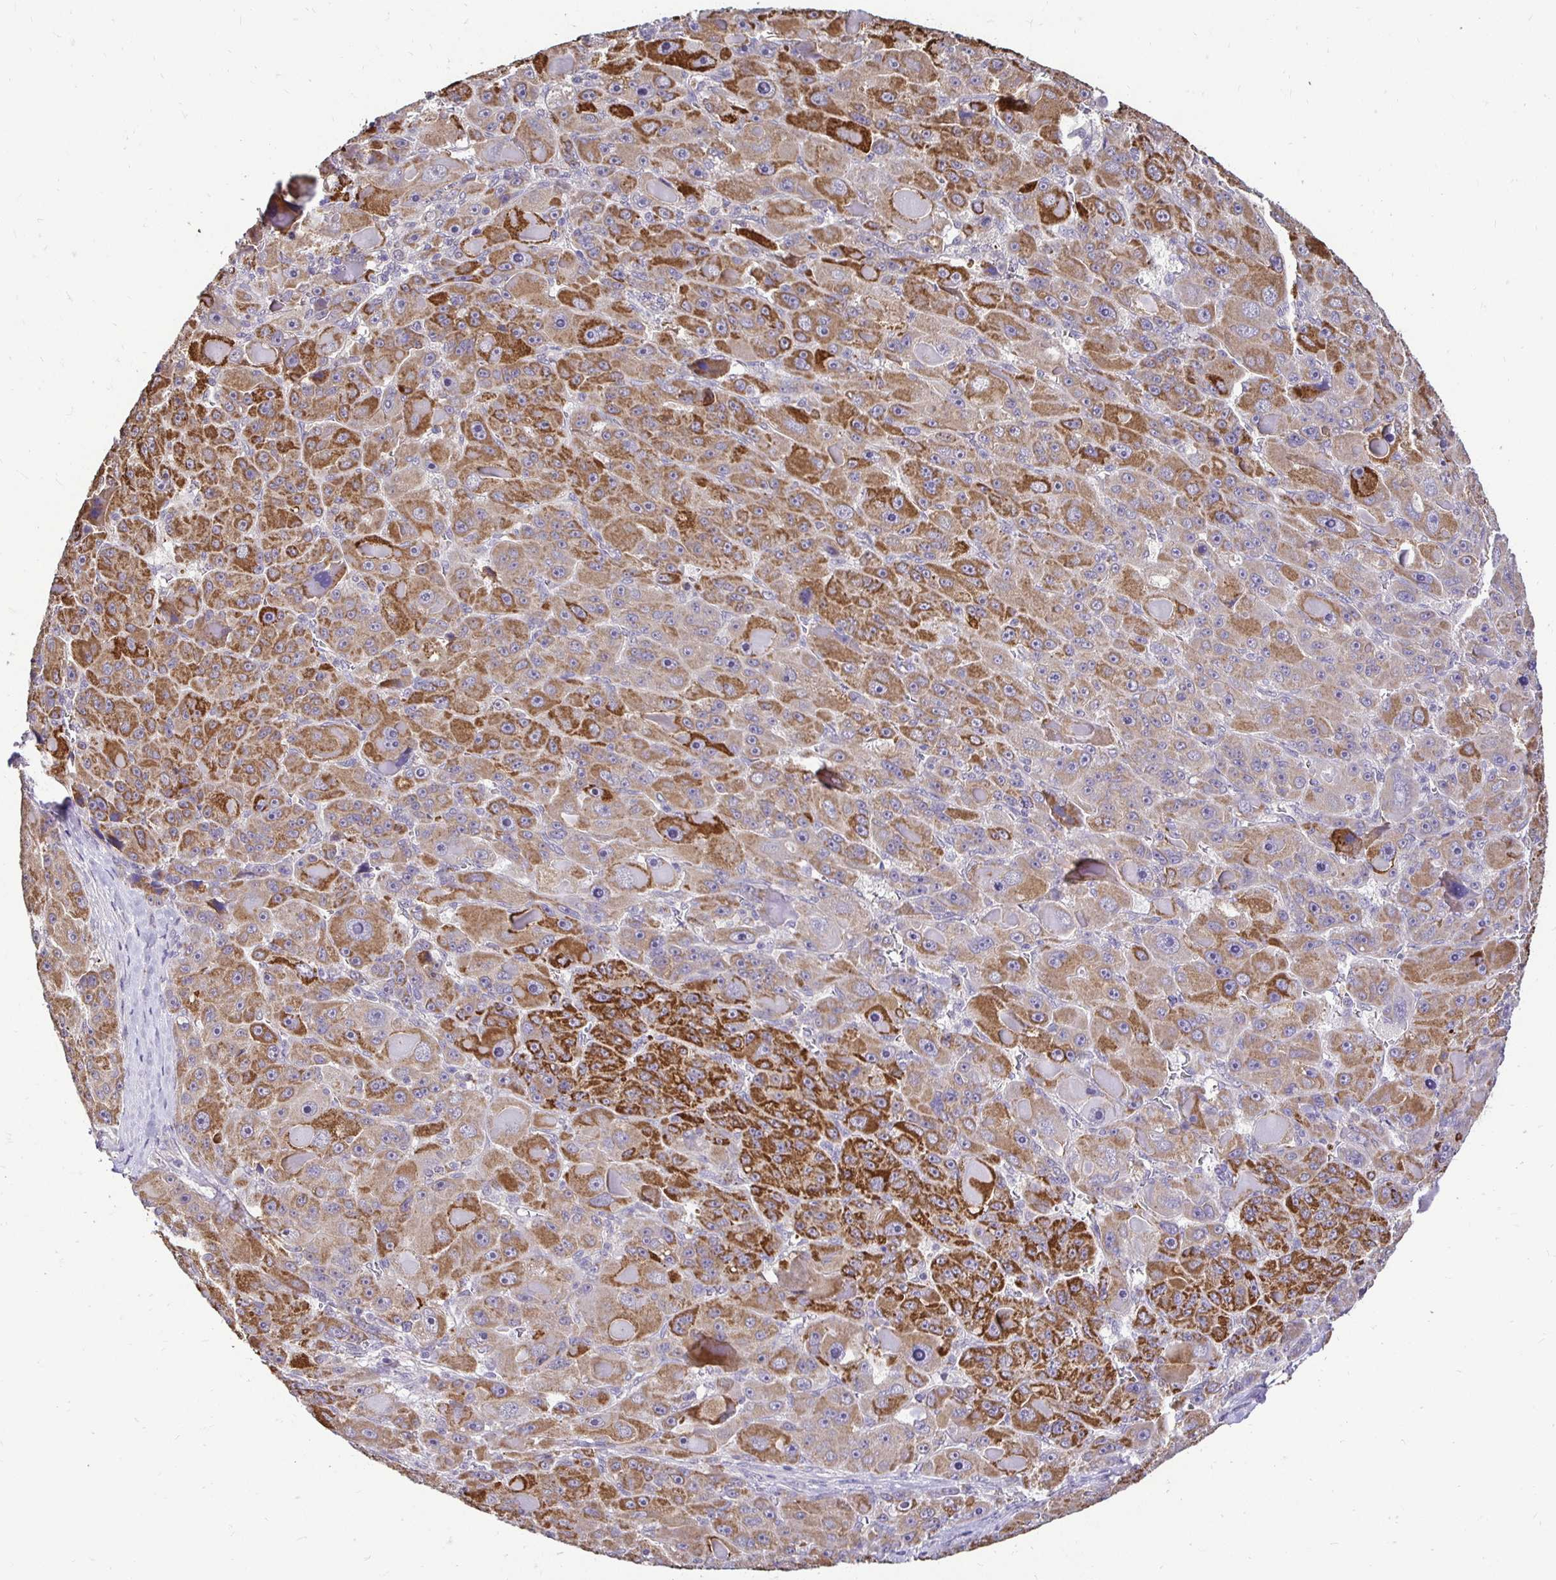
{"staining": {"intensity": "moderate", "quantity": ">75%", "location": "cytoplasmic/membranous"}, "tissue": "liver cancer", "cell_type": "Tumor cells", "image_type": "cancer", "snomed": [{"axis": "morphology", "description": "Carcinoma, Hepatocellular, NOS"}, {"axis": "topography", "description": "Liver"}], "caption": "This is an image of IHC staining of liver hepatocellular carcinoma, which shows moderate positivity in the cytoplasmic/membranous of tumor cells.", "gene": "RHEBL1", "patient": {"sex": "male", "age": 76}}